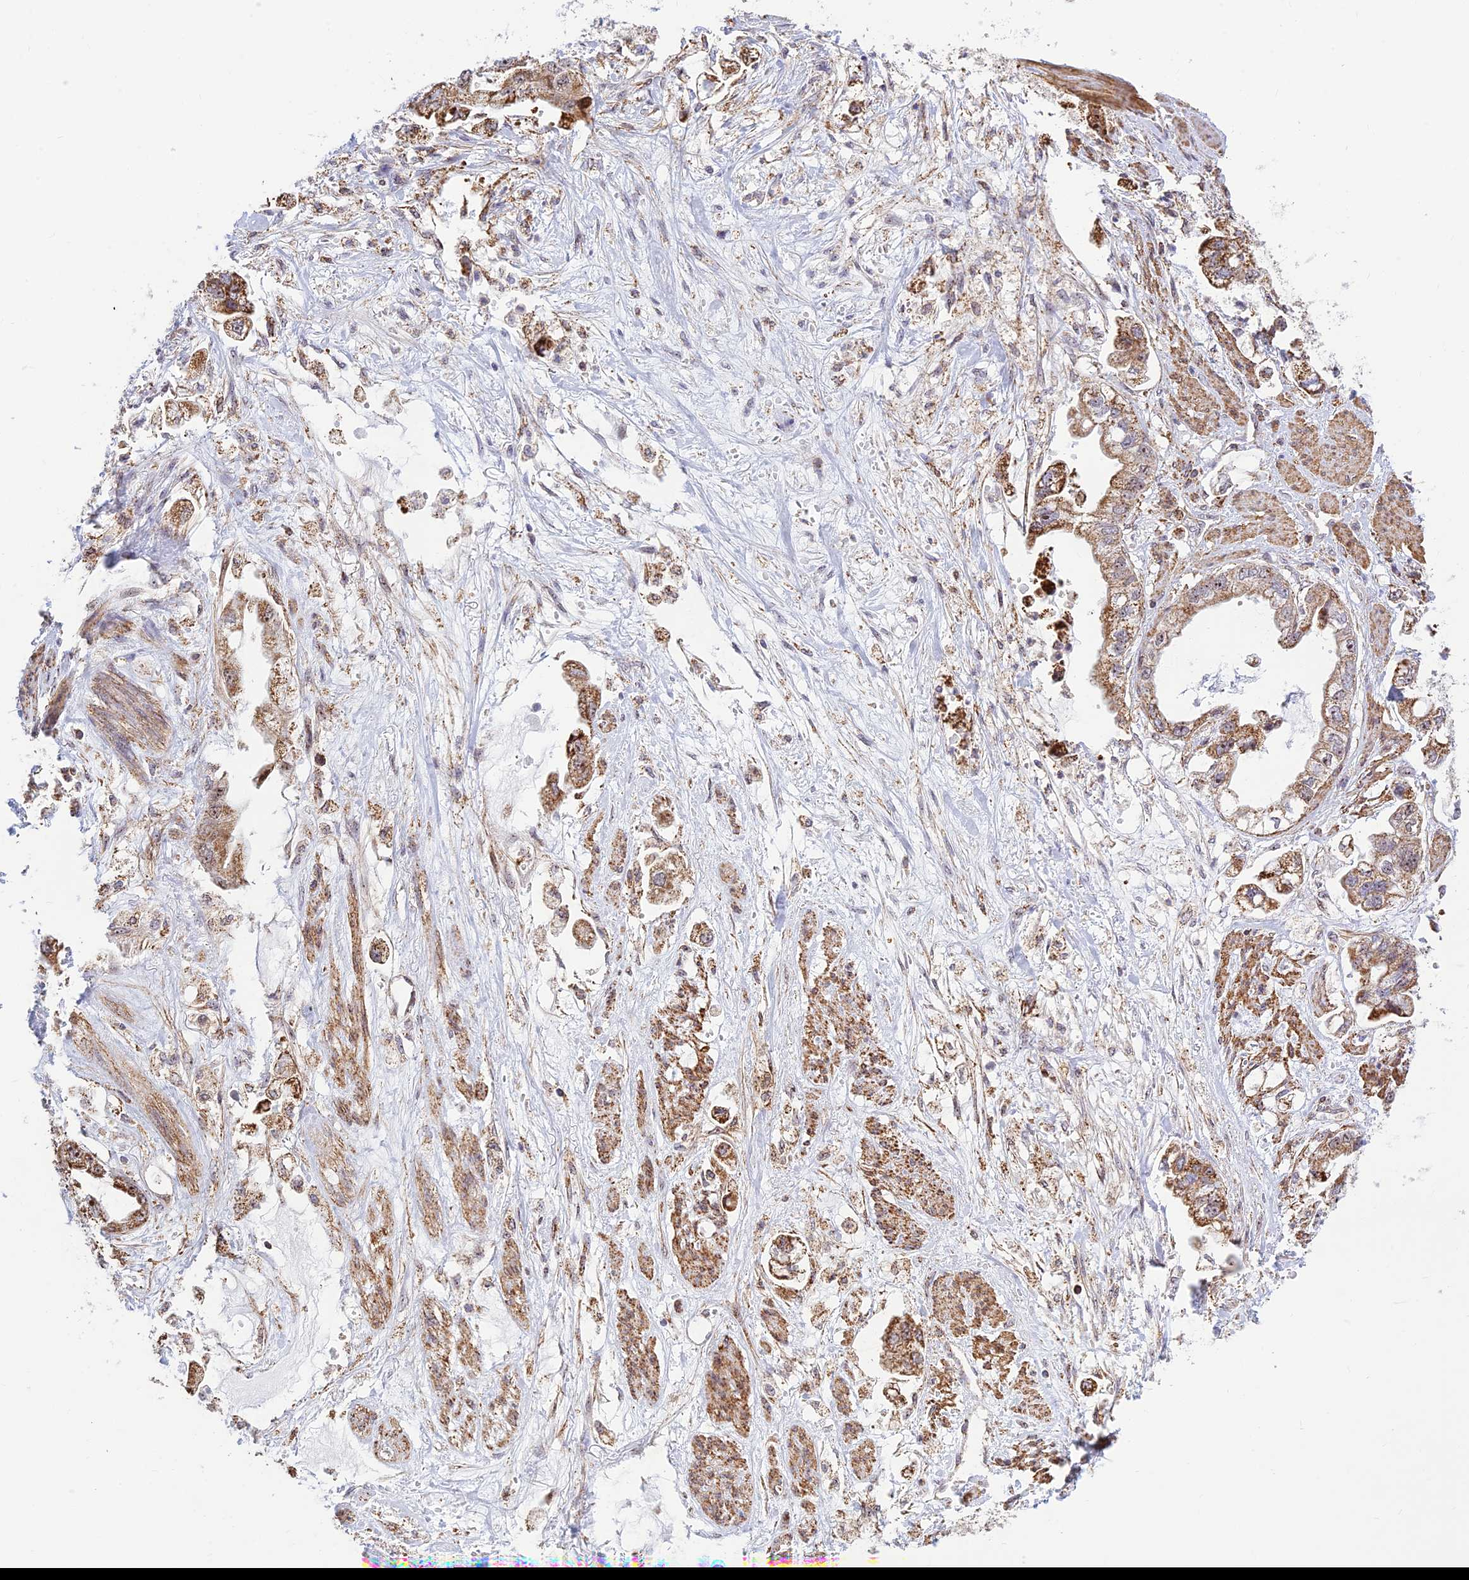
{"staining": {"intensity": "strong", "quantity": "25%-75%", "location": "cytoplasmic/membranous,nuclear"}, "tissue": "stomach cancer", "cell_type": "Tumor cells", "image_type": "cancer", "snomed": [{"axis": "morphology", "description": "Adenocarcinoma, NOS"}, {"axis": "topography", "description": "Stomach"}], "caption": "Tumor cells display high levels of strong cytoplasmic/membranous and nuclear staining in approximately 25%-75% of cells in human stomach cancer.", "gene": "POLR1G", "patient": {"sex": "male", "age": 62}}